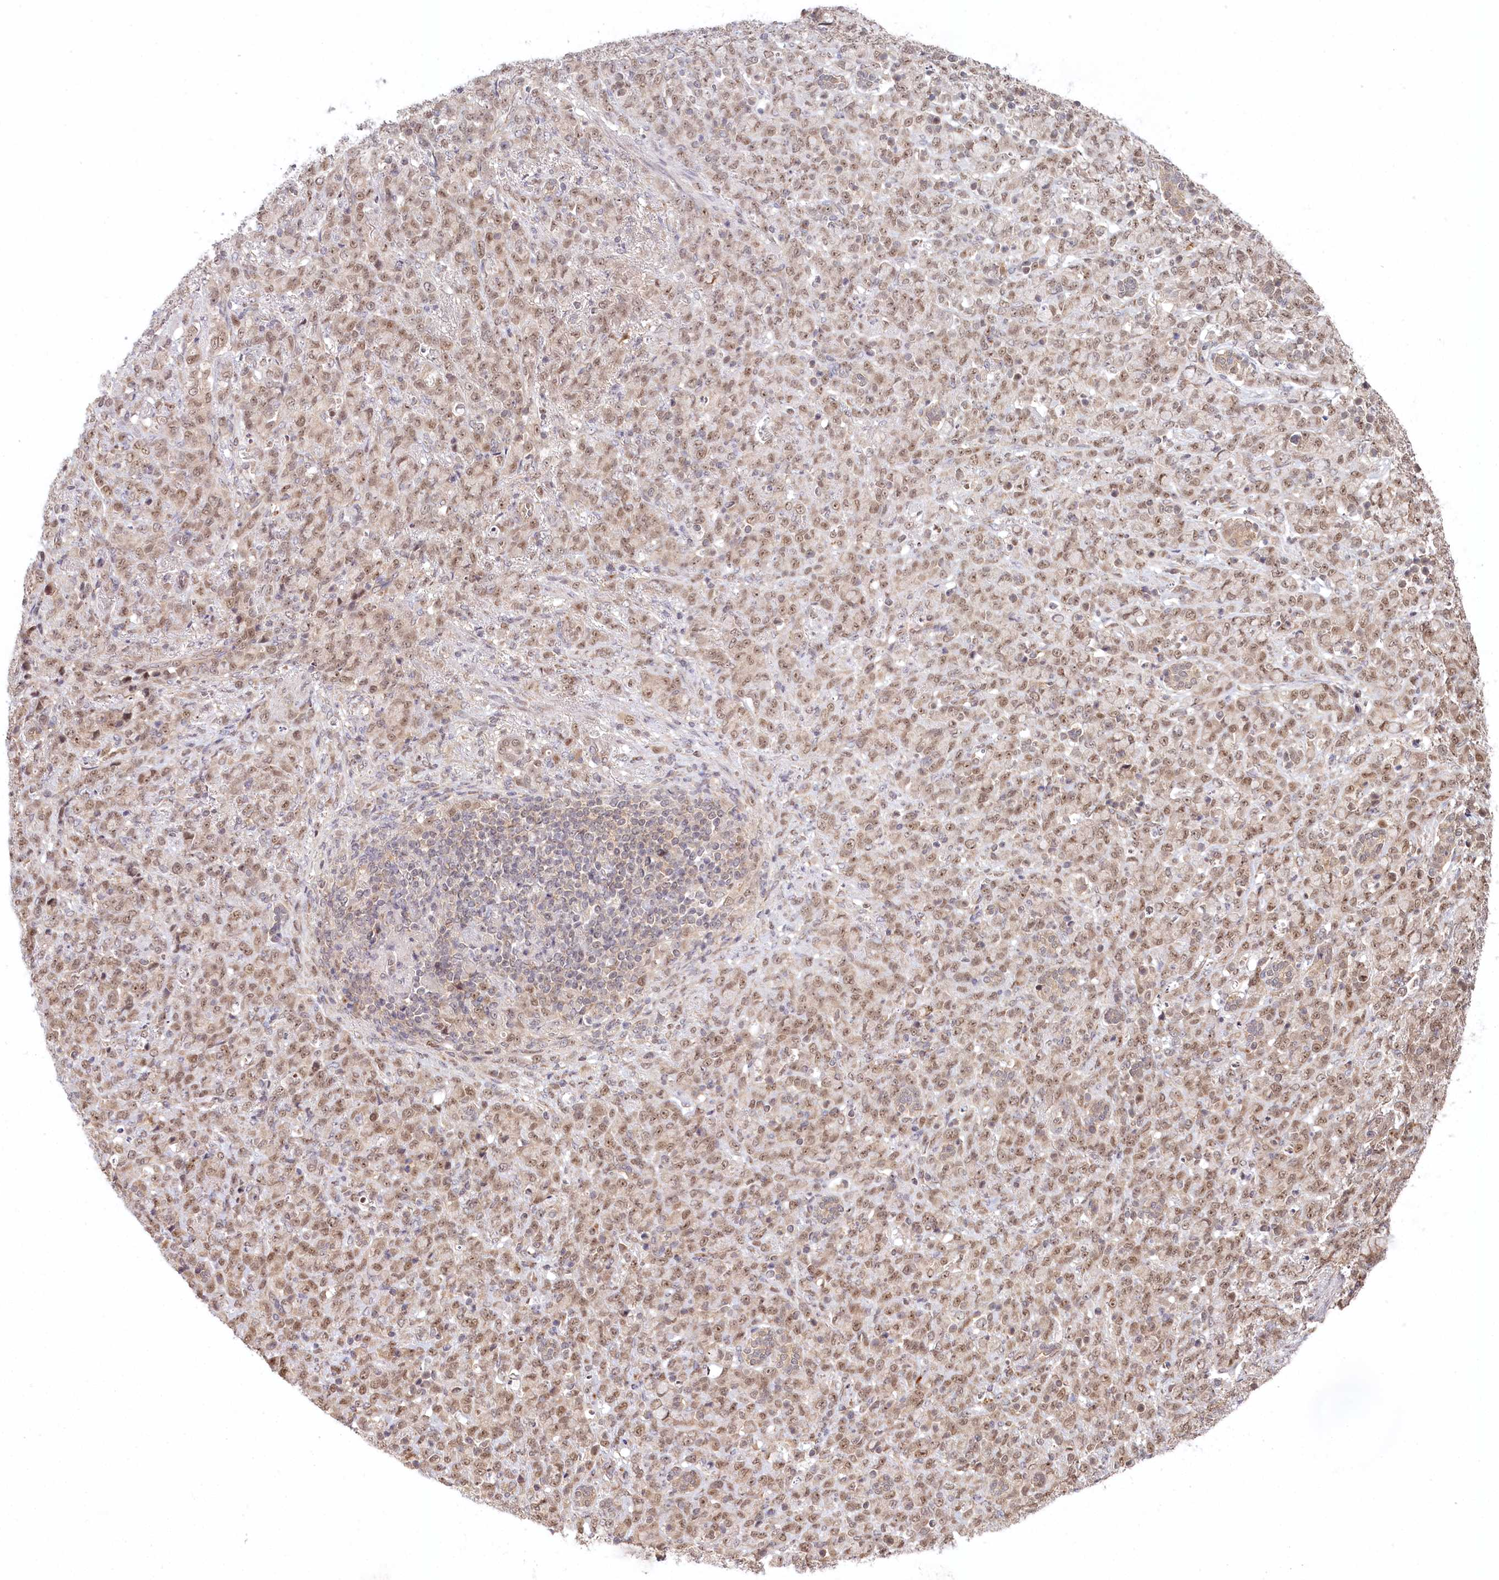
{"staining": {"intensity": "moderate", "quantity": ">75%", "location": "nuclear"}, "tissue": "stomach cancer", "cell_type": "Tumor cells", "image_type": "cancer", "snomed": [{"axis": "morphology", "description": "Adenocarcinoma, NOS"}, {"axis": "topography", "description": "Stomach"}], "caption": "A histopathology image of human adenocarcinoma (stomach) stained for a protein demonstrates moderate nuclear brown staining in tumor cells.", "gene": "WAPL", "patient": {"sex": "female", "age": 79}}